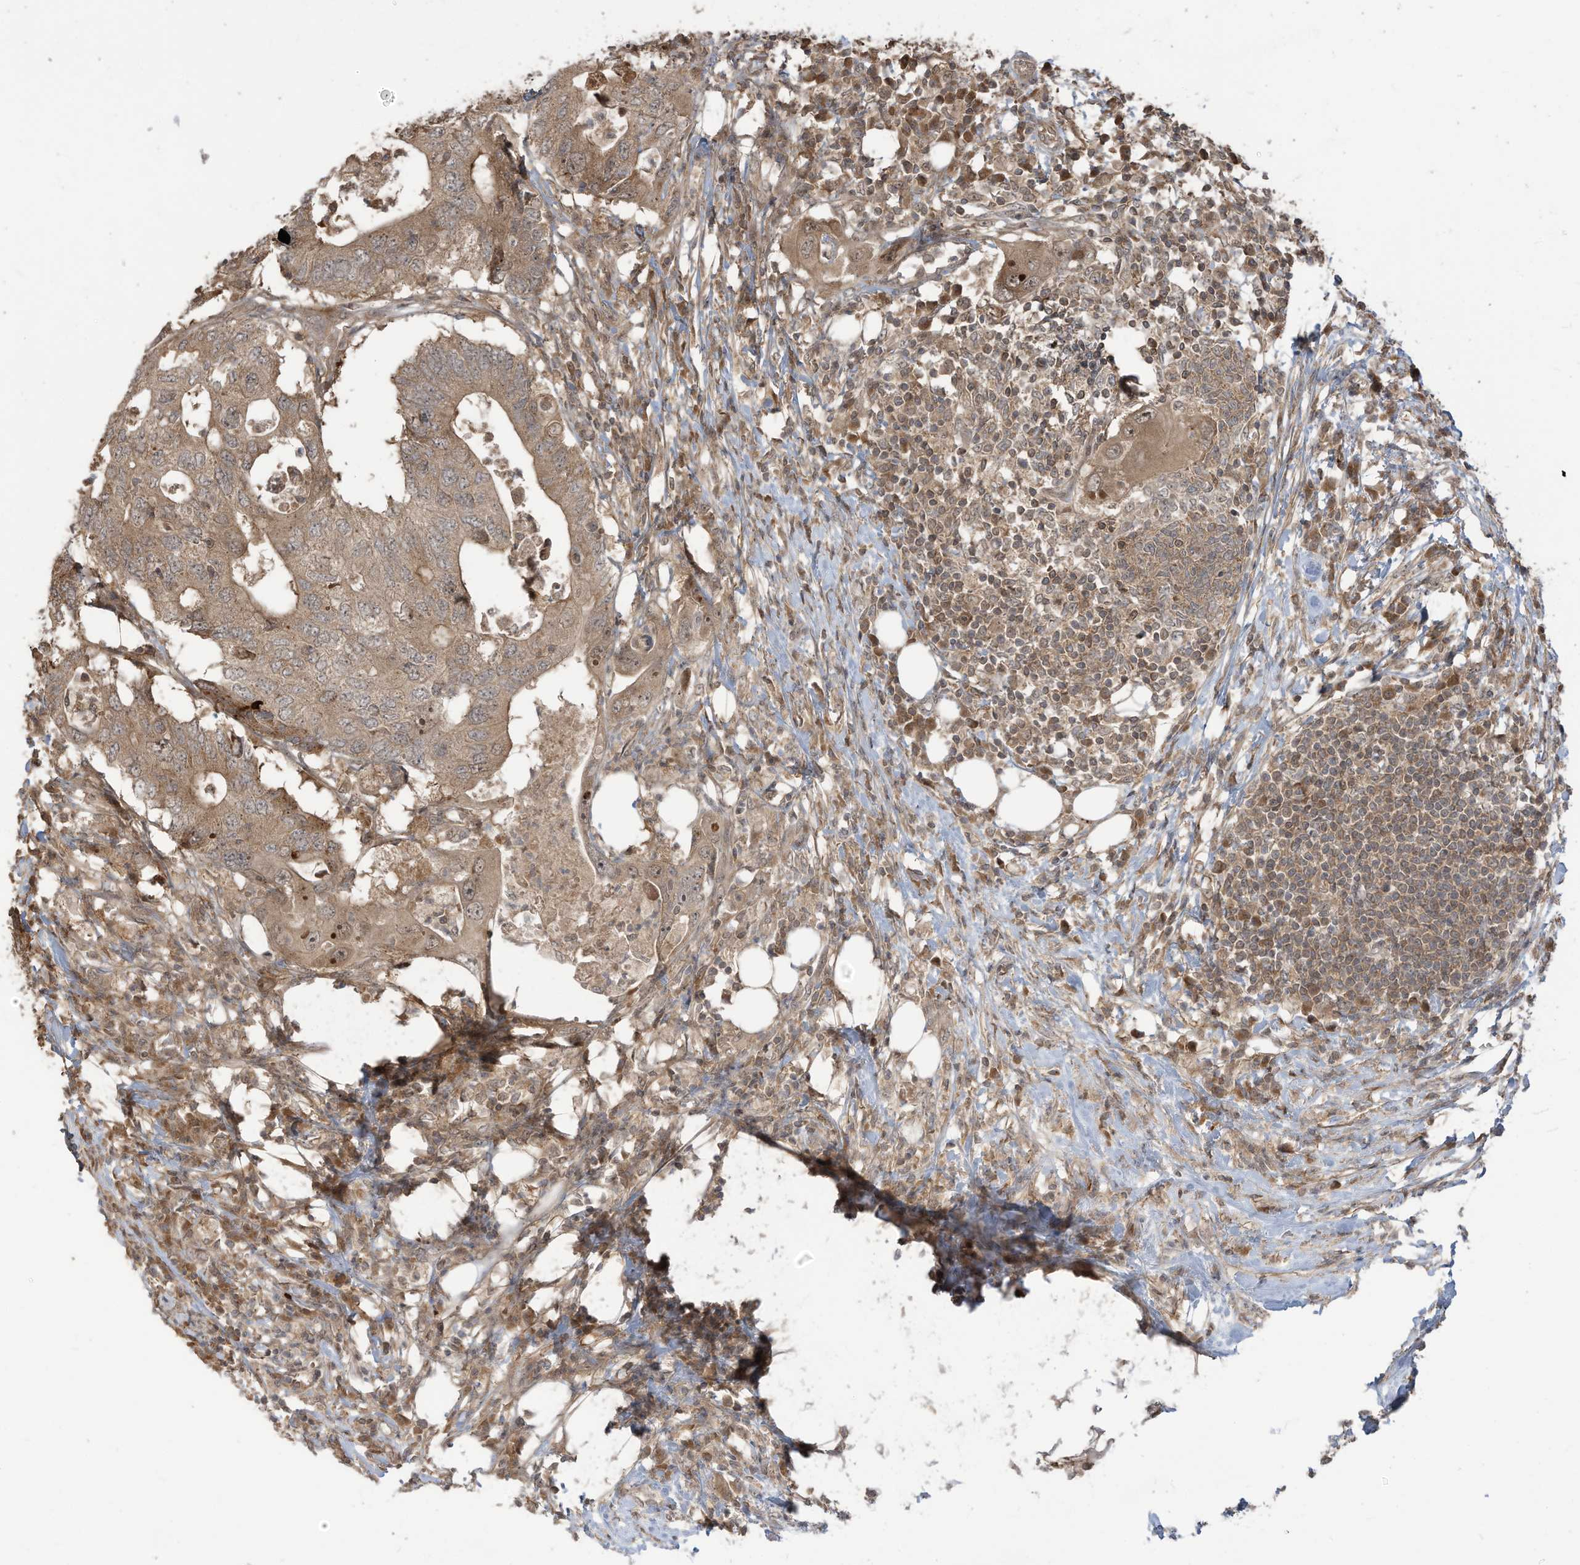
{"staining": {"intensity": "weak", "quantity": ">75%", "location": "cytoplasmic/membranous,nuclear"}, "tissue": "colorectal cancer", "cell_type": "Tumor cells", "image_type": "cancer", "snomed": [{"axis": "morphology", "description": "Adenocarcinoma, NOS"}, {"axis": "topography", "description": "Colon"}], "caption": "The histopathology image displays immunohistochemical staining of adenocarcinoma (colorectal). There is weak cytoplasmic/membranous and nuclear positivity is seen in about >75% of tumor cells.", "gene": "CARF", "patient": {"sex": "male", "age": 71}}